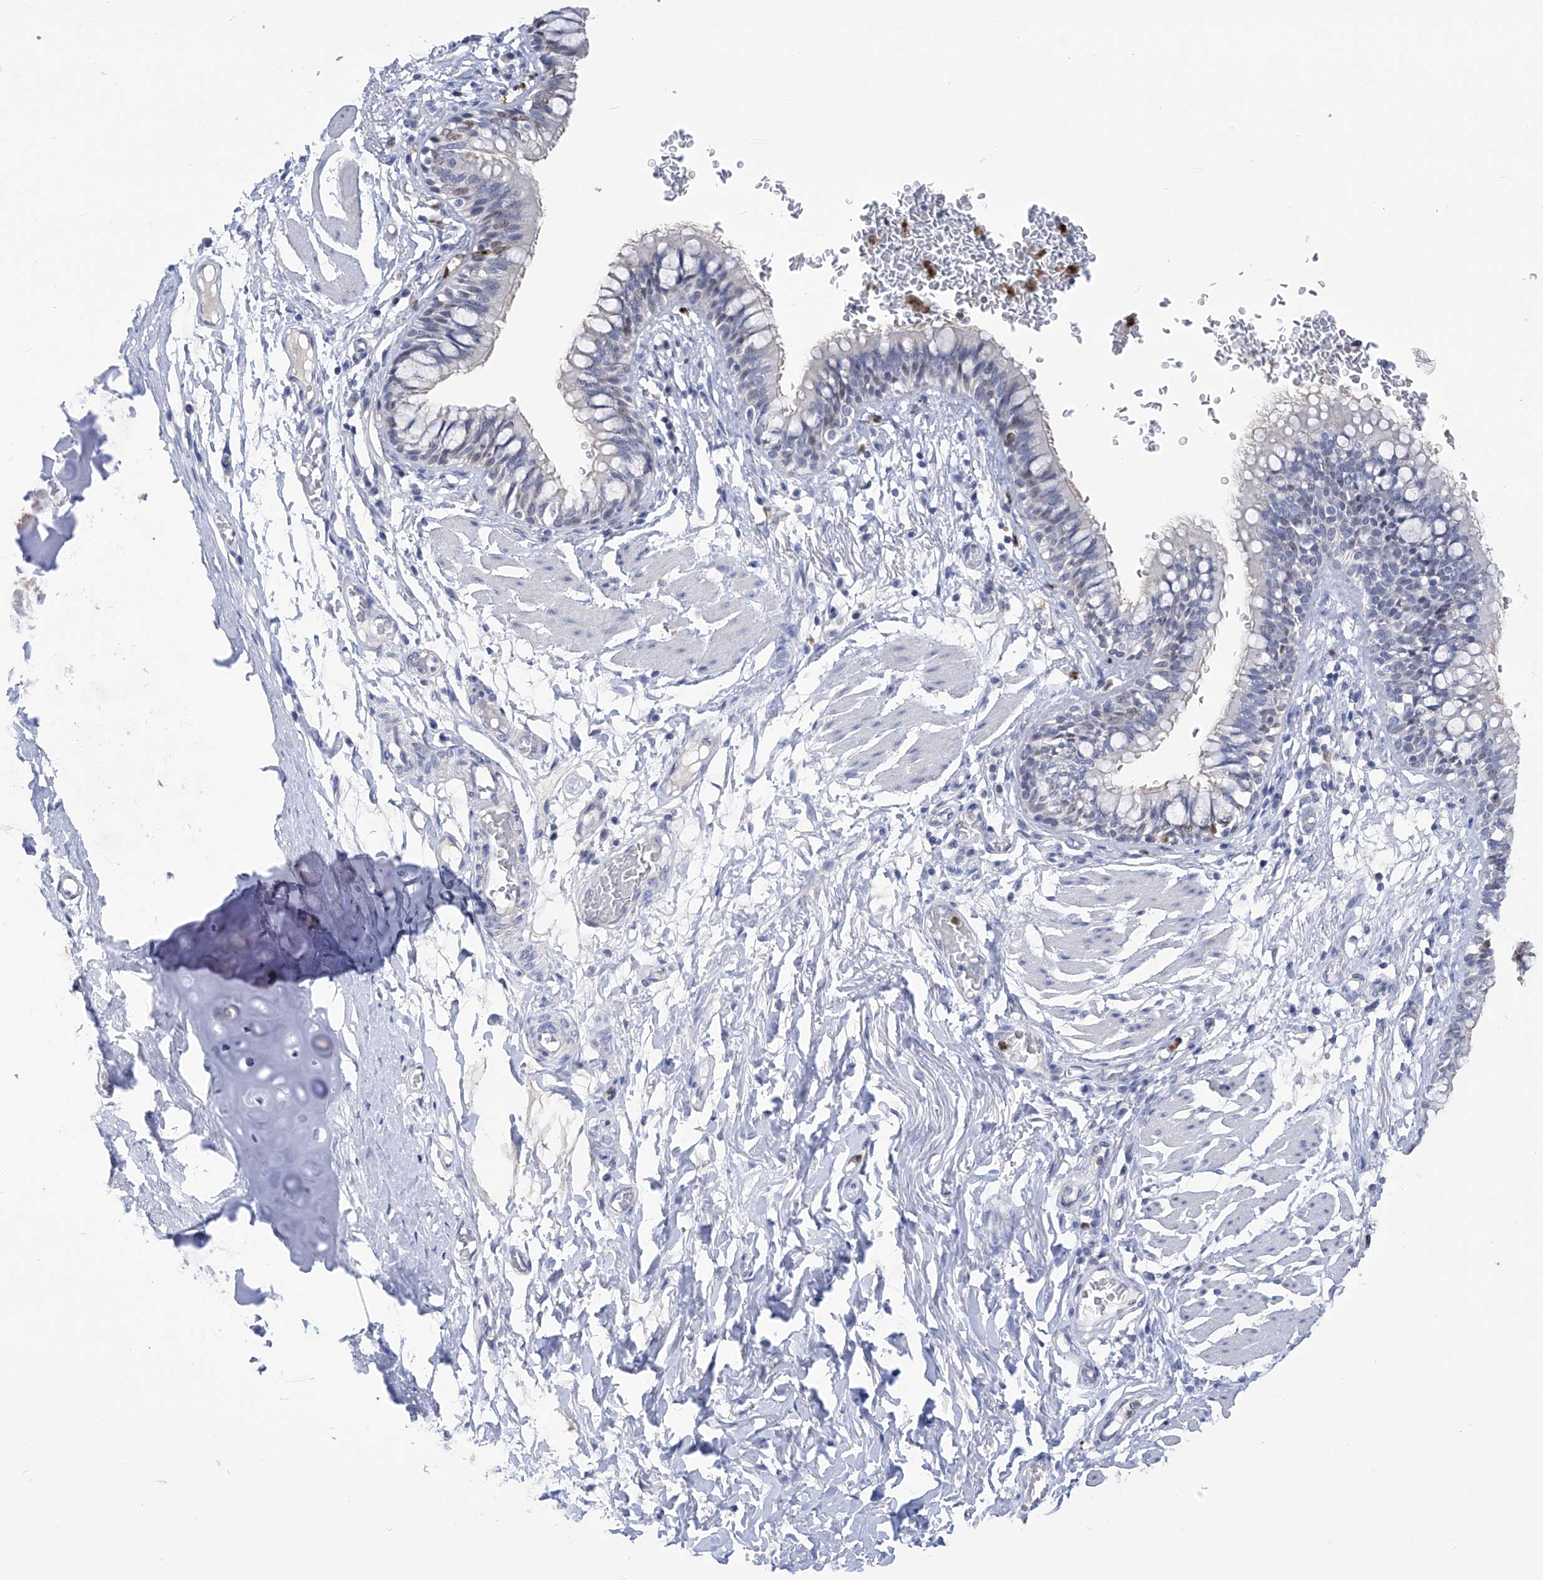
{"staining": {"intensity": "moderate", "quantity": "<25%", "location": "nuclear"}, "tissue": "bronchus", "cell_type": "Respiratory epithelial cells", "image_type": "normal", "snomed": [{"axis": "morphology", "description": "Normal tissue, NOS"}, {"axis": "topography", "description": "Cartilage tissue"}, {"axis": "topography", "description": "Bronchus"}], "caption": "IHC (DAB (3,3'-diaminobenzidine)) staining of normal human bronchus reveals moderate nuclear protein staining in approximately <25% of respiratory epithelial cells.", "gene": "PHF20", "patient": {"sex": "female", "age": 36}}